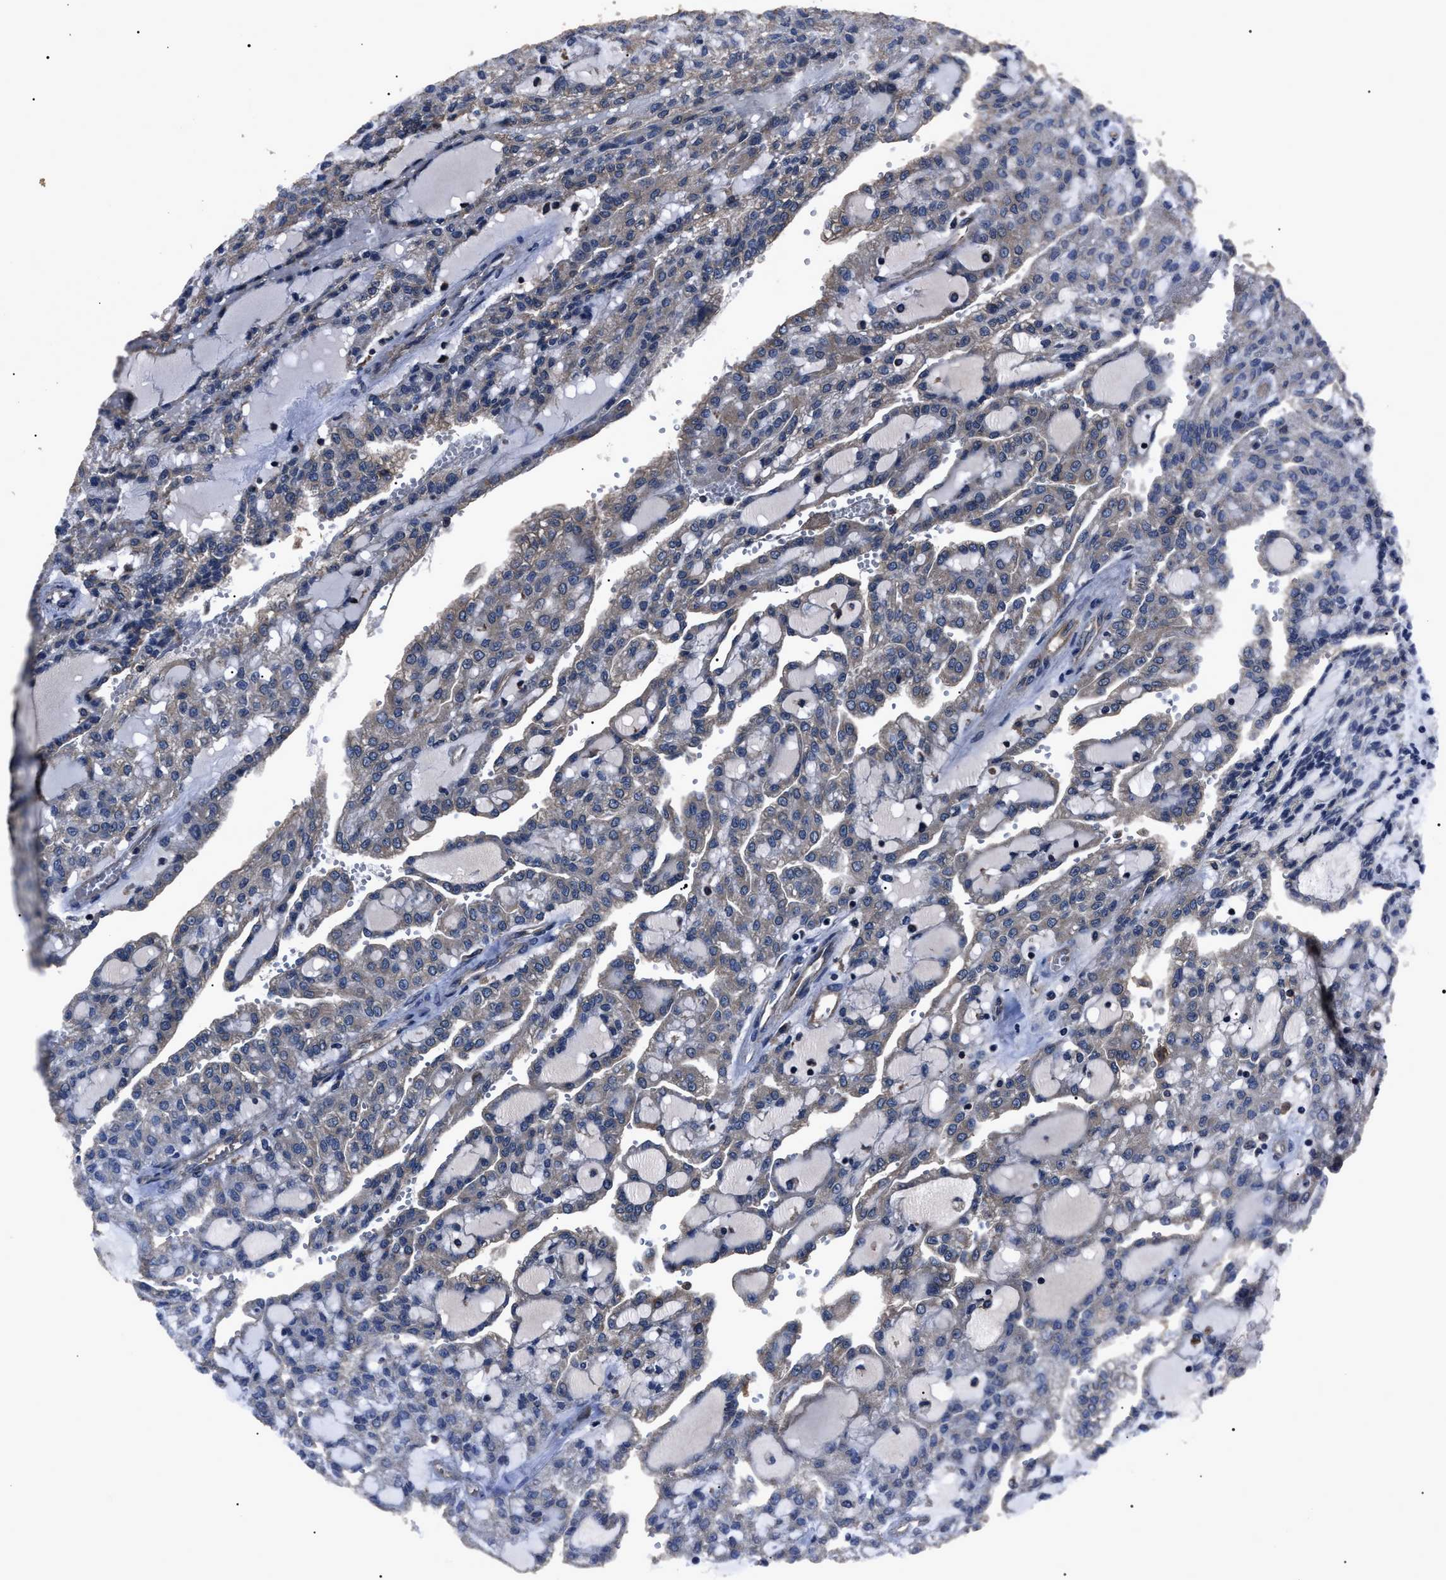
{"staining": {"intensity": "negative", "quantity": "none", "location": "none"}, "tissue": "renal cancer", "cell_type": "Tumor cells", "image_type": "cancer", "snomed": [{"axis": "morphology", "description": "Adenocarcinoma, NOS"}, {"axis": "topography", "description": "Kidney"}], "caption": "Renal cancer (adenocarcinoma) was stained to show a protein in brown. There is no significant expression in tumor cells. Nuclei are stained in blue.", "gene": "RNF216", "patient": {"sex": "male", "age": 63}}